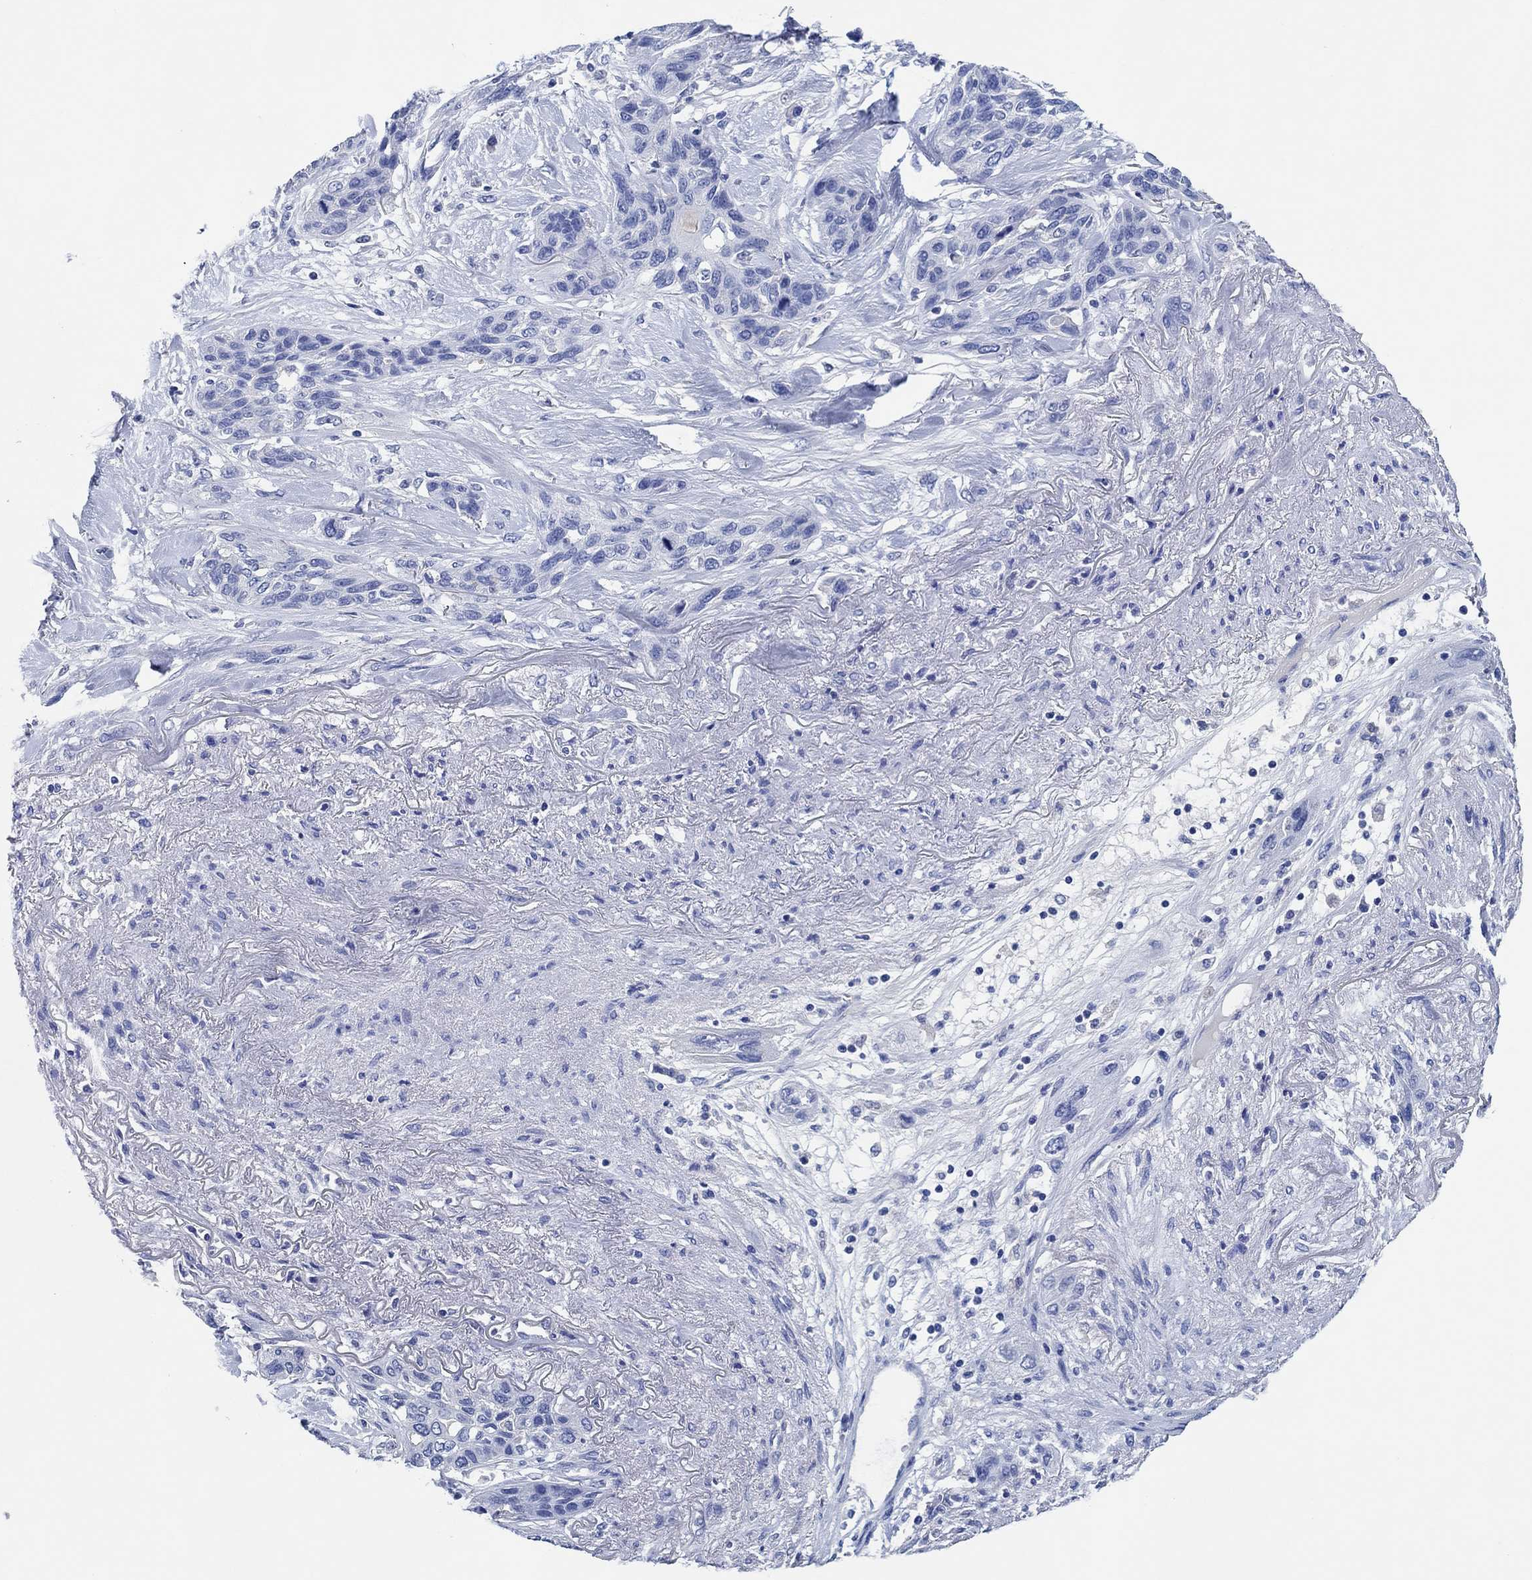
{"staining": {"intensity": "negative", "quantity": "none", "location": "none"}, "tissue": "lung cancer", "cell_type": "Tumor cells", "image_type": "cancer", "snomed": [{"axis": "morphology", "description": "Squamous cell carcinoma, NOS"}, {"axis": "topography", "description": "Lung"}], "caption": "A micrograph of squamous cell carcinoma (lung) stained for a protein demonstrates no brown staining in tumor cells.", "gene": "CPNE6", "patient": {"sex": "female", "age": 70}}